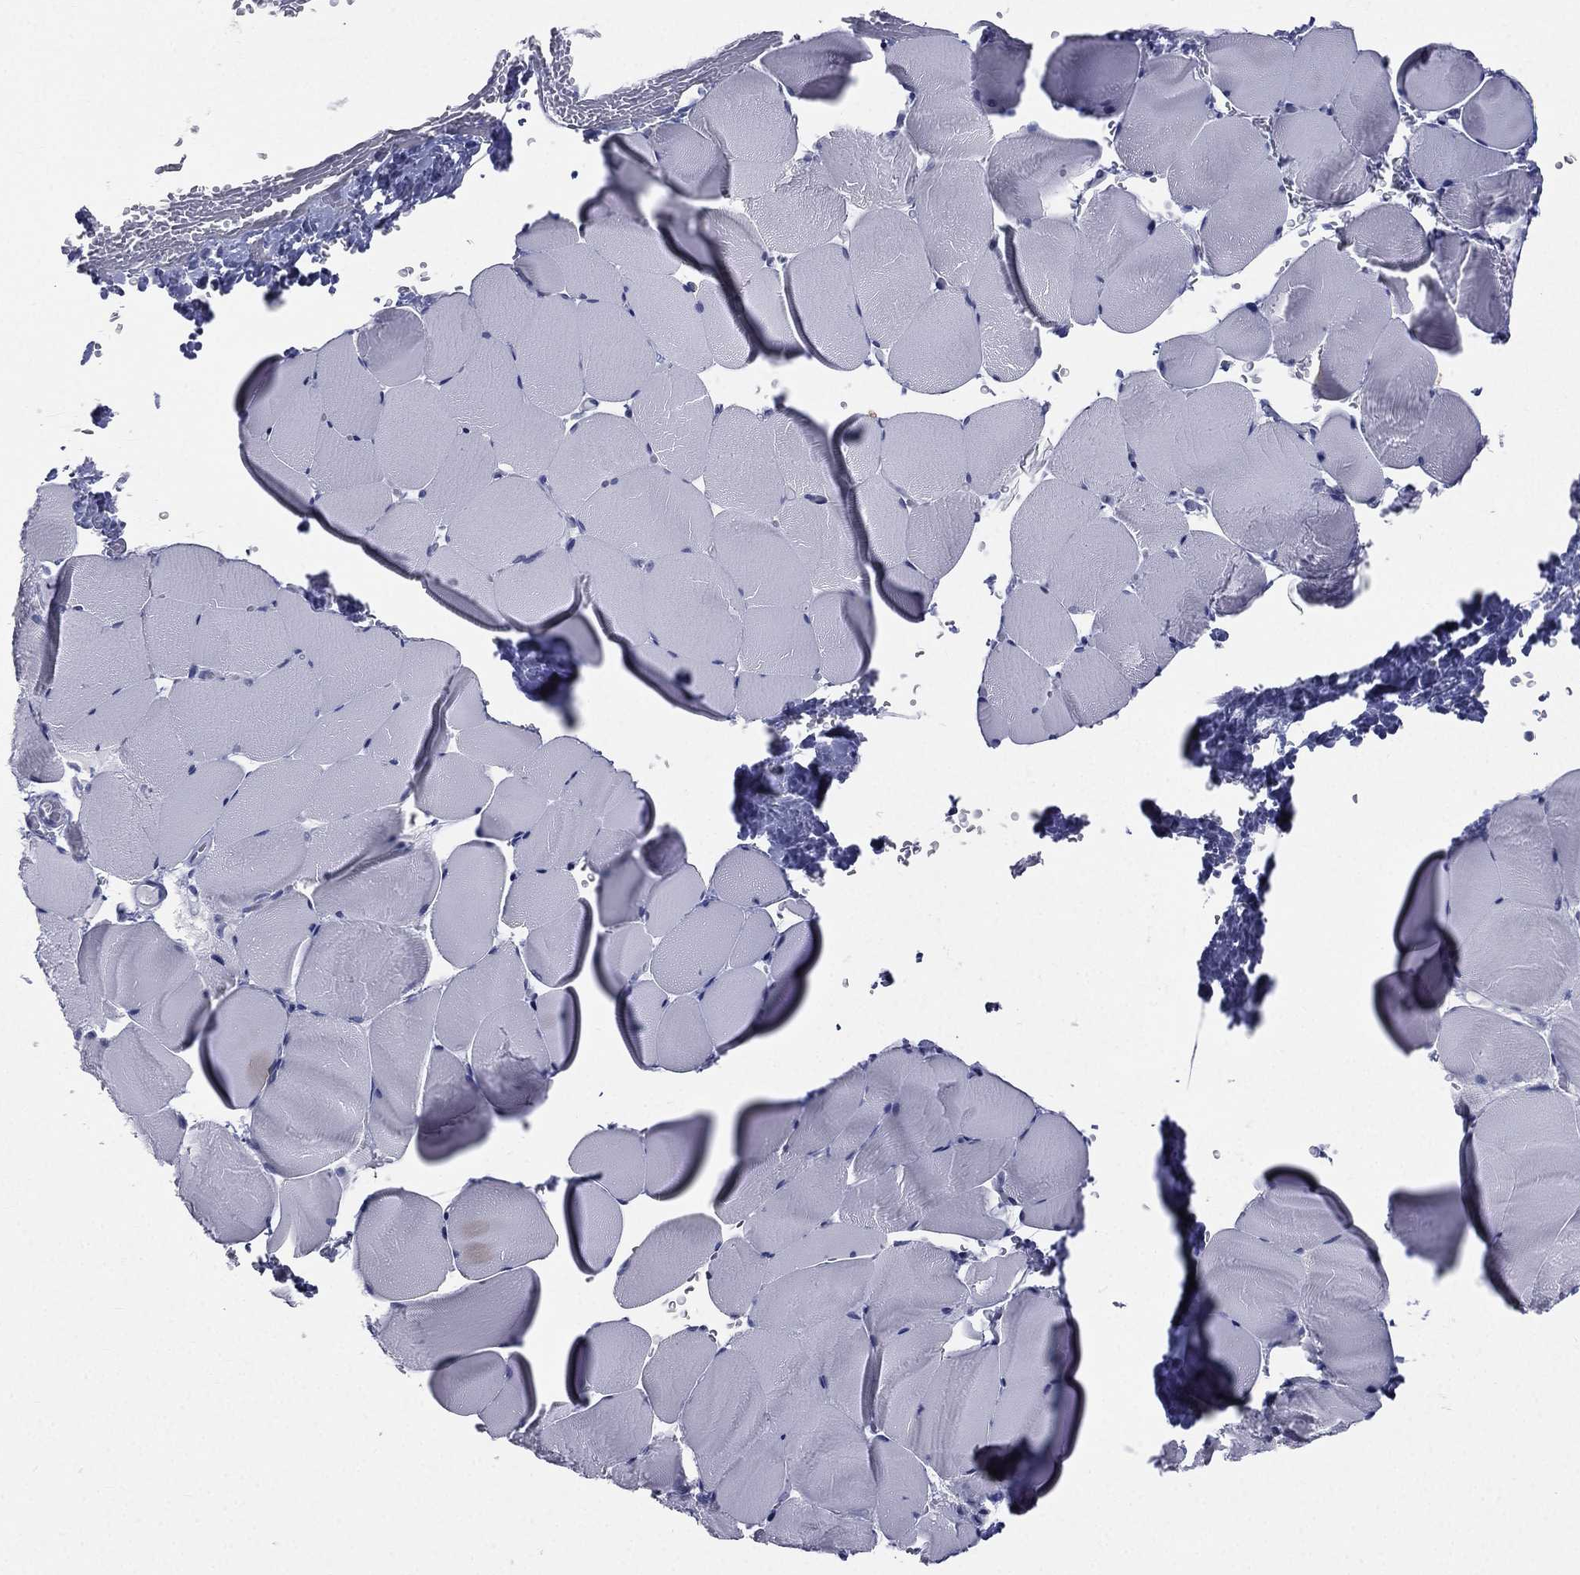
{"staining": {"intensity": "negative", "quantity": "none", "location": "none"}, "tissue": "skeletal muscle", "cell_type": "Myocytes", "image_type": "normal", "snomed": [{"axis": "morphology", "description": "Normal tissue, NOS"}, {"axis": "topography", "description": "Skeletal muscle"}], "caption": "Benign skeletal muscle was stained to show a protein in brown. There is no significant expression in myocytes. Nuclei are stained in blue.", "gene": "MUC13", "patient": {"sex": "female", "age": 37}}